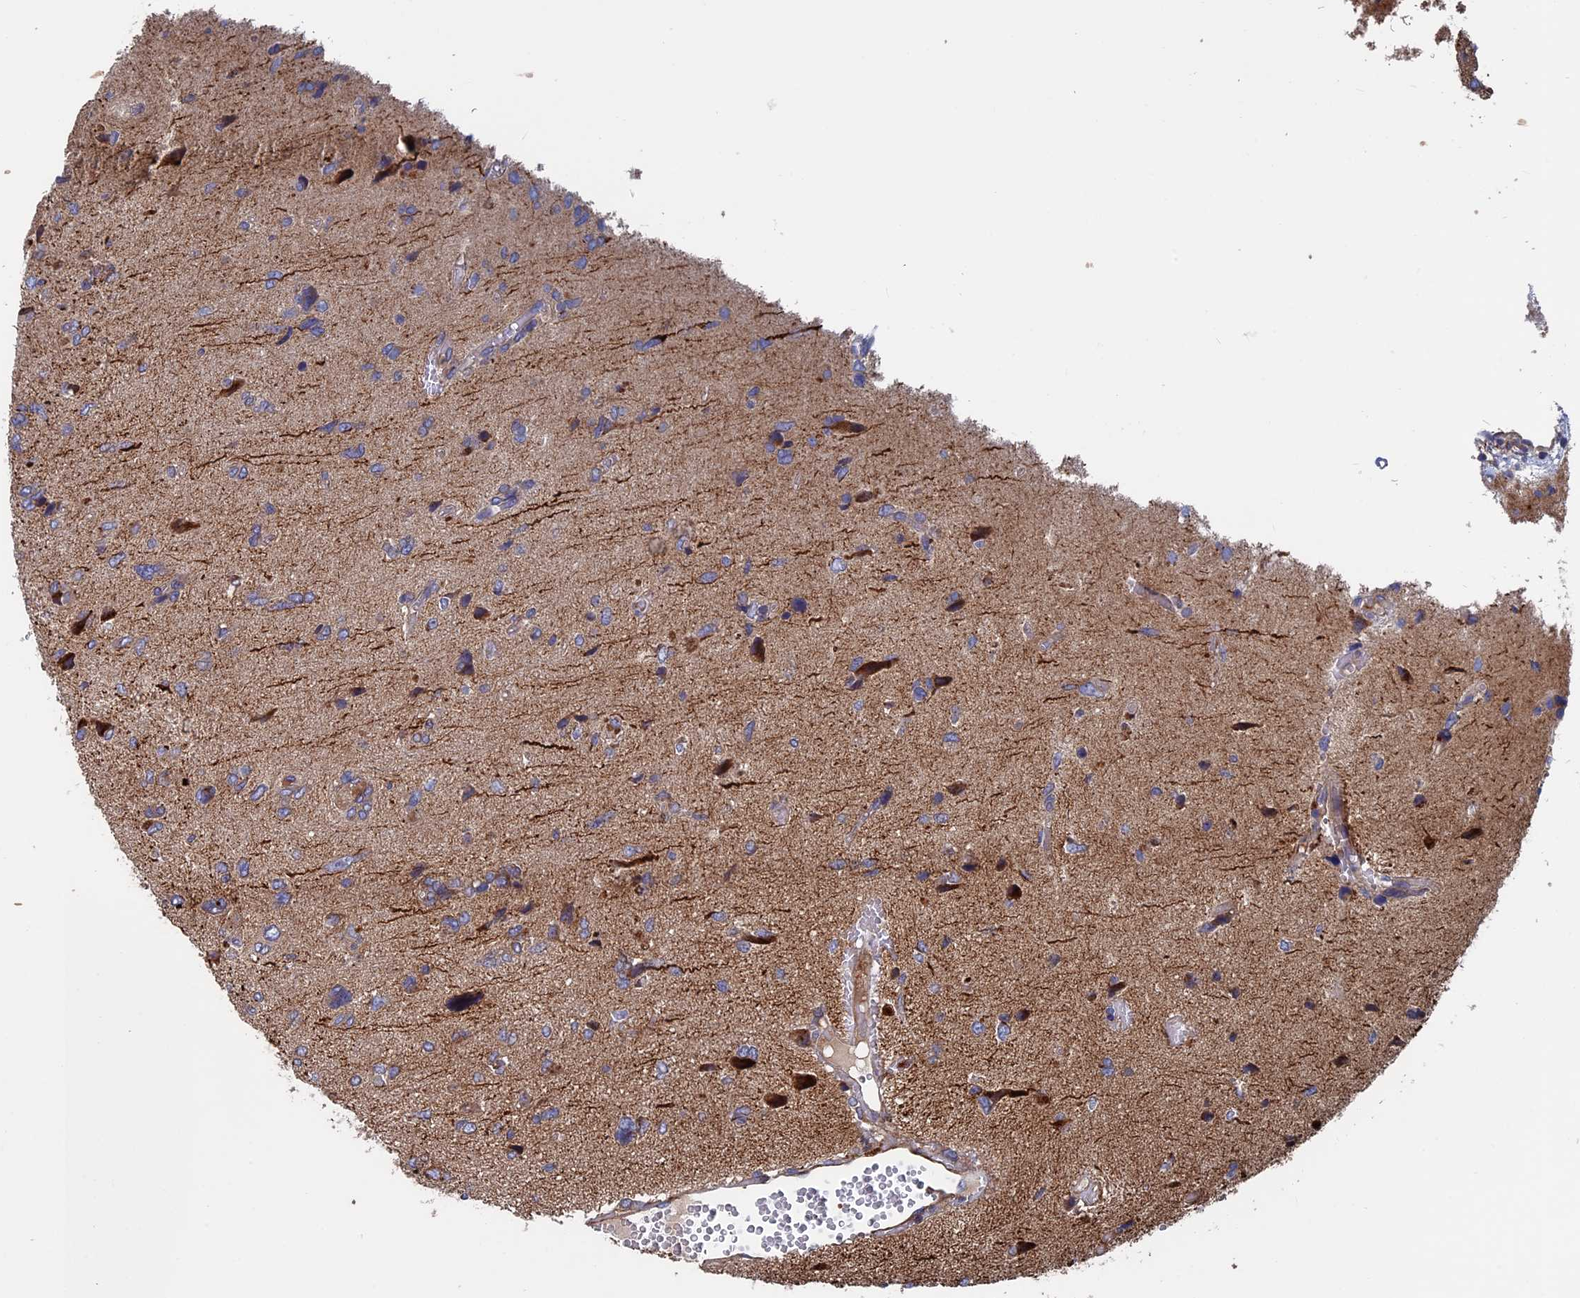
{"staining": {"intensity": "weak", "quantity": "<25%", "location": "cytoplasmic/membranous"}, "tissue": "glioma", "cell_type": "Tumor cells", "image_type": "cancer", "snomed": [{"axis": "morphology", "description": "Glioma, malignant, High grade"}, {"axis": "topography", "description": "Brain"}], "caption": "Glioma was stained to show a protein in brown. There is no significant staining in tumor cells.", "gene": "DNAJC3", "patient": {"sex": "female", "age": 59}}